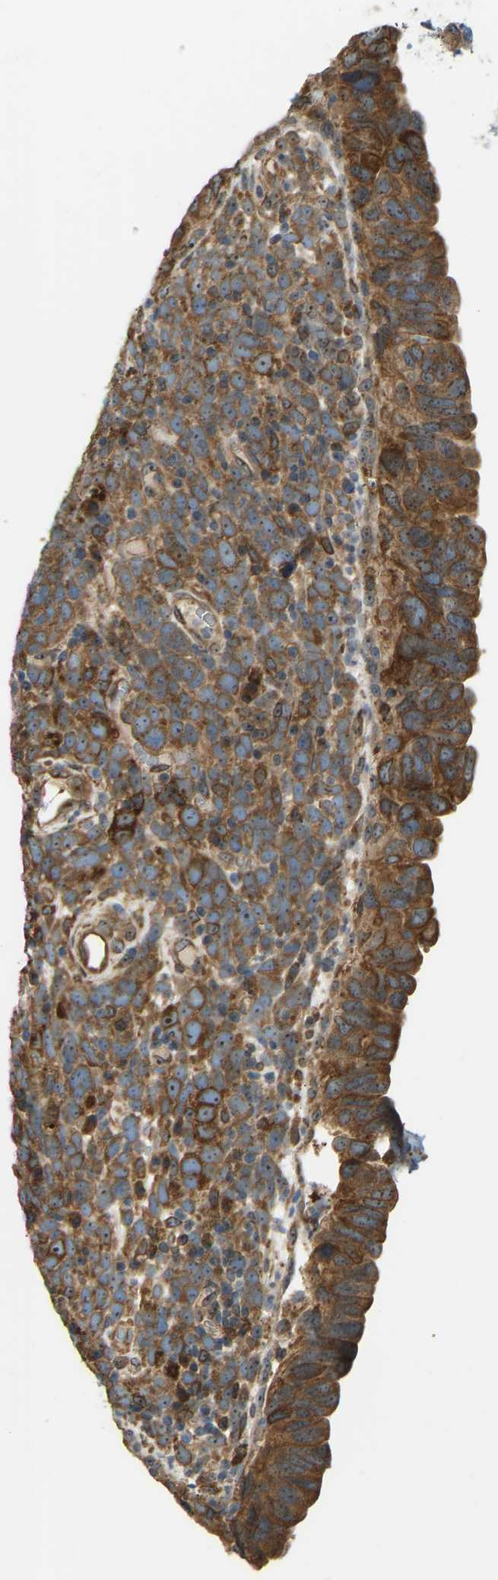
{"staining": {"intensity": "moderate", "quantity": ">75%", "location": "cytoplasmic/membranous,nuclear"}, "tissue": "urothelial cancer", "cell_type": "Tumor cells", "image_type": "cancer", "snomed": [{"axis": "morphology", "description": "Urothelial carcinoma, High grade"}, {"axis": "topography", "description": "Urinary bladder"}], "caption": "Protein staining by immunohistochemistry (IHC) exhibits moderate cytoplasmic/membranous and nuclear expression in approximately >75% of tumor cells in urothelial cancer.", "gene": "OS9", "patient": {"sex": "female", "age": 82}}